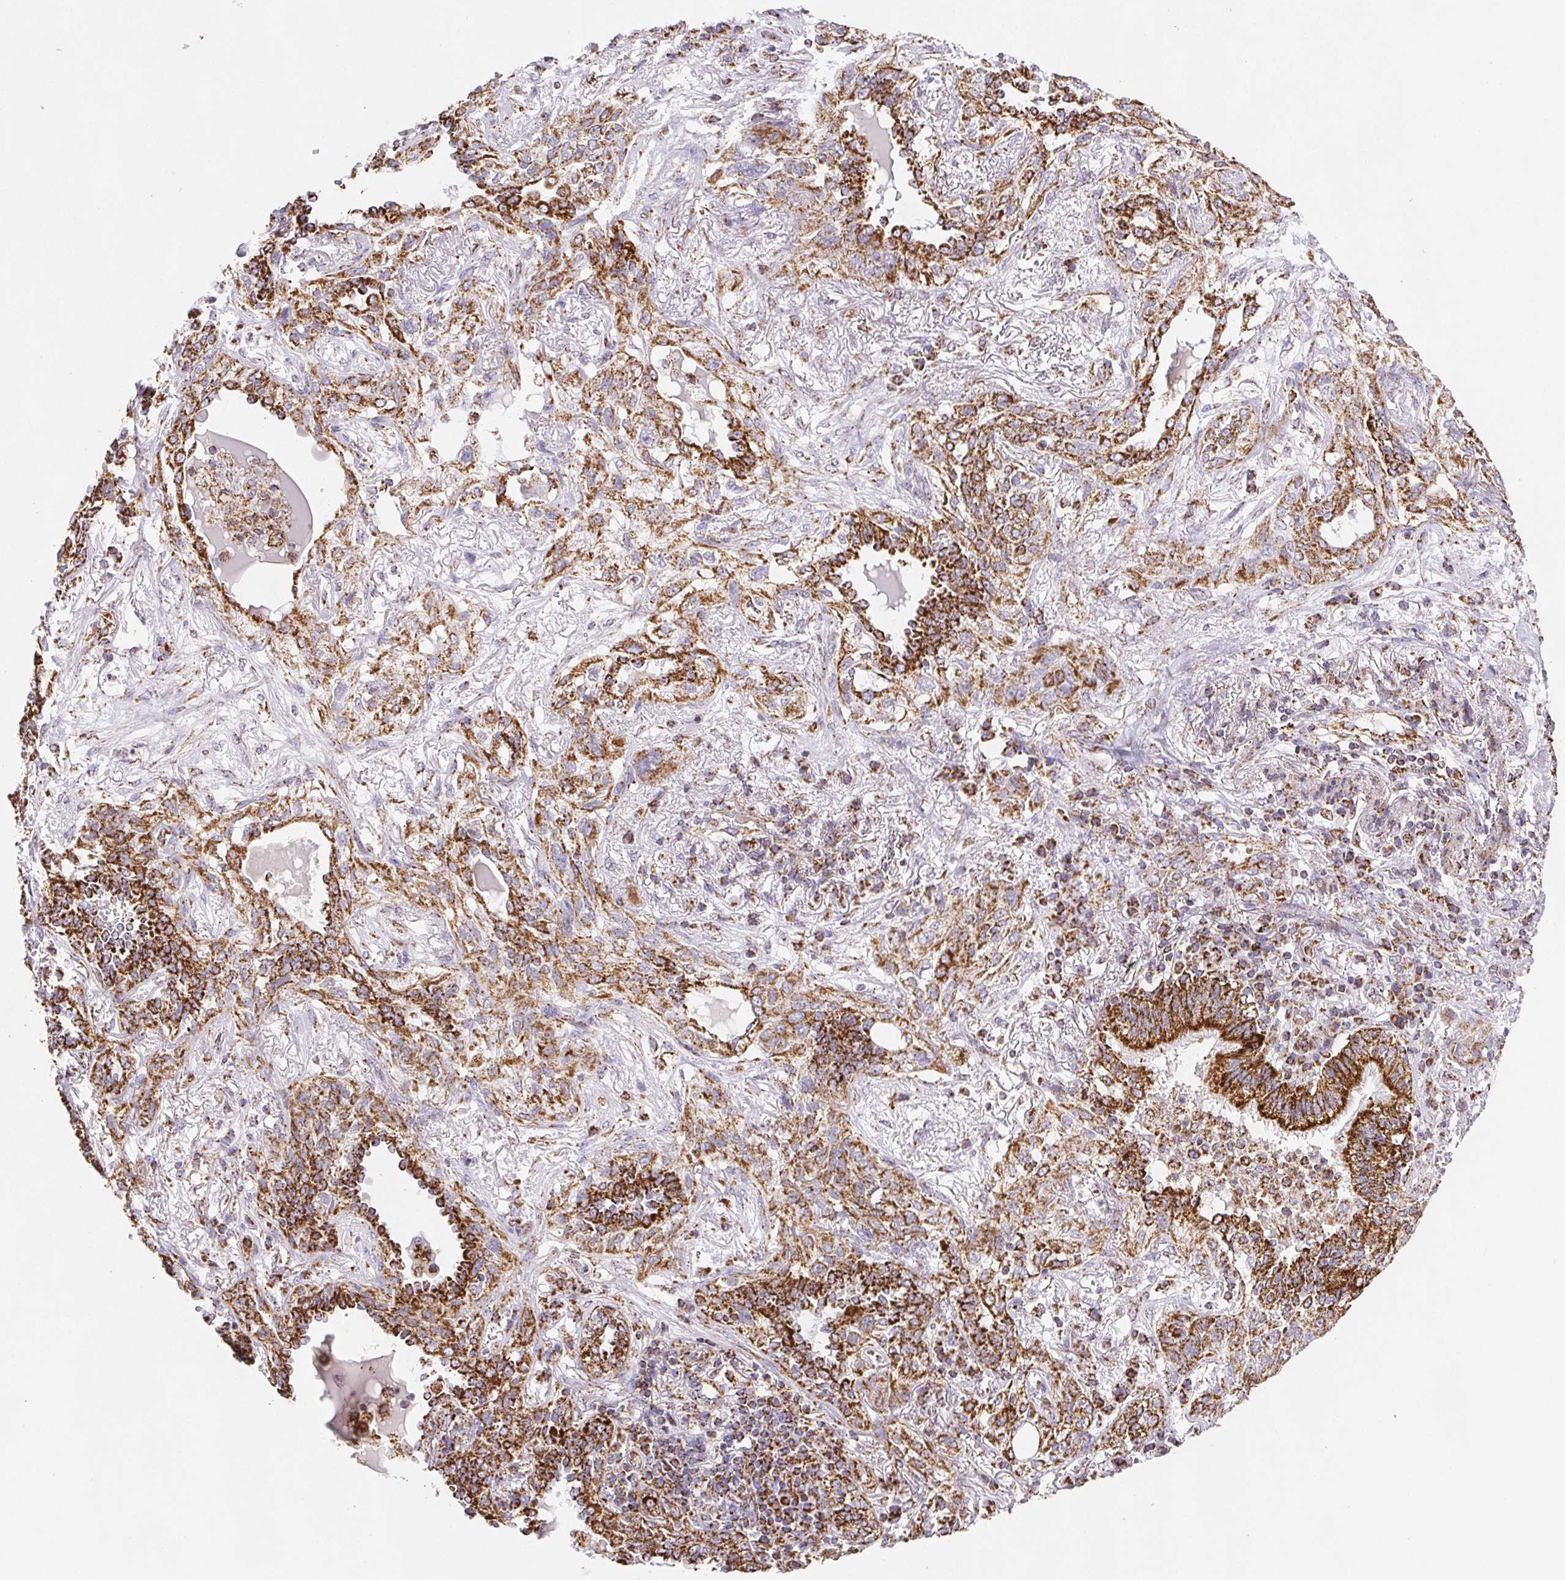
{"staining": {"intensity": "strong", "quantity": ">75%", "location": "cytoplasmic/membranous"}, "tissue": "lung cancer", "cell_type": "Tumor cells", "image_type": "cancer", "snomed": [{"axis": "morphology", "description": "Squamous cell carcinoma, NOS"}, {"axis": "topography", "description": "Lung"}], "caption": "Strong cytoplasmic/membranous protein positivity is appreciated in about >75% of tumor cells in squamous cell carcinoma (lung). (DAB (3,3'-diaminobenzidine) IHC, brown staining for protein, blue staining for nuclei).", "gene": "NIPSNAP2", "patient": {"sex": "female", "age": 70}}